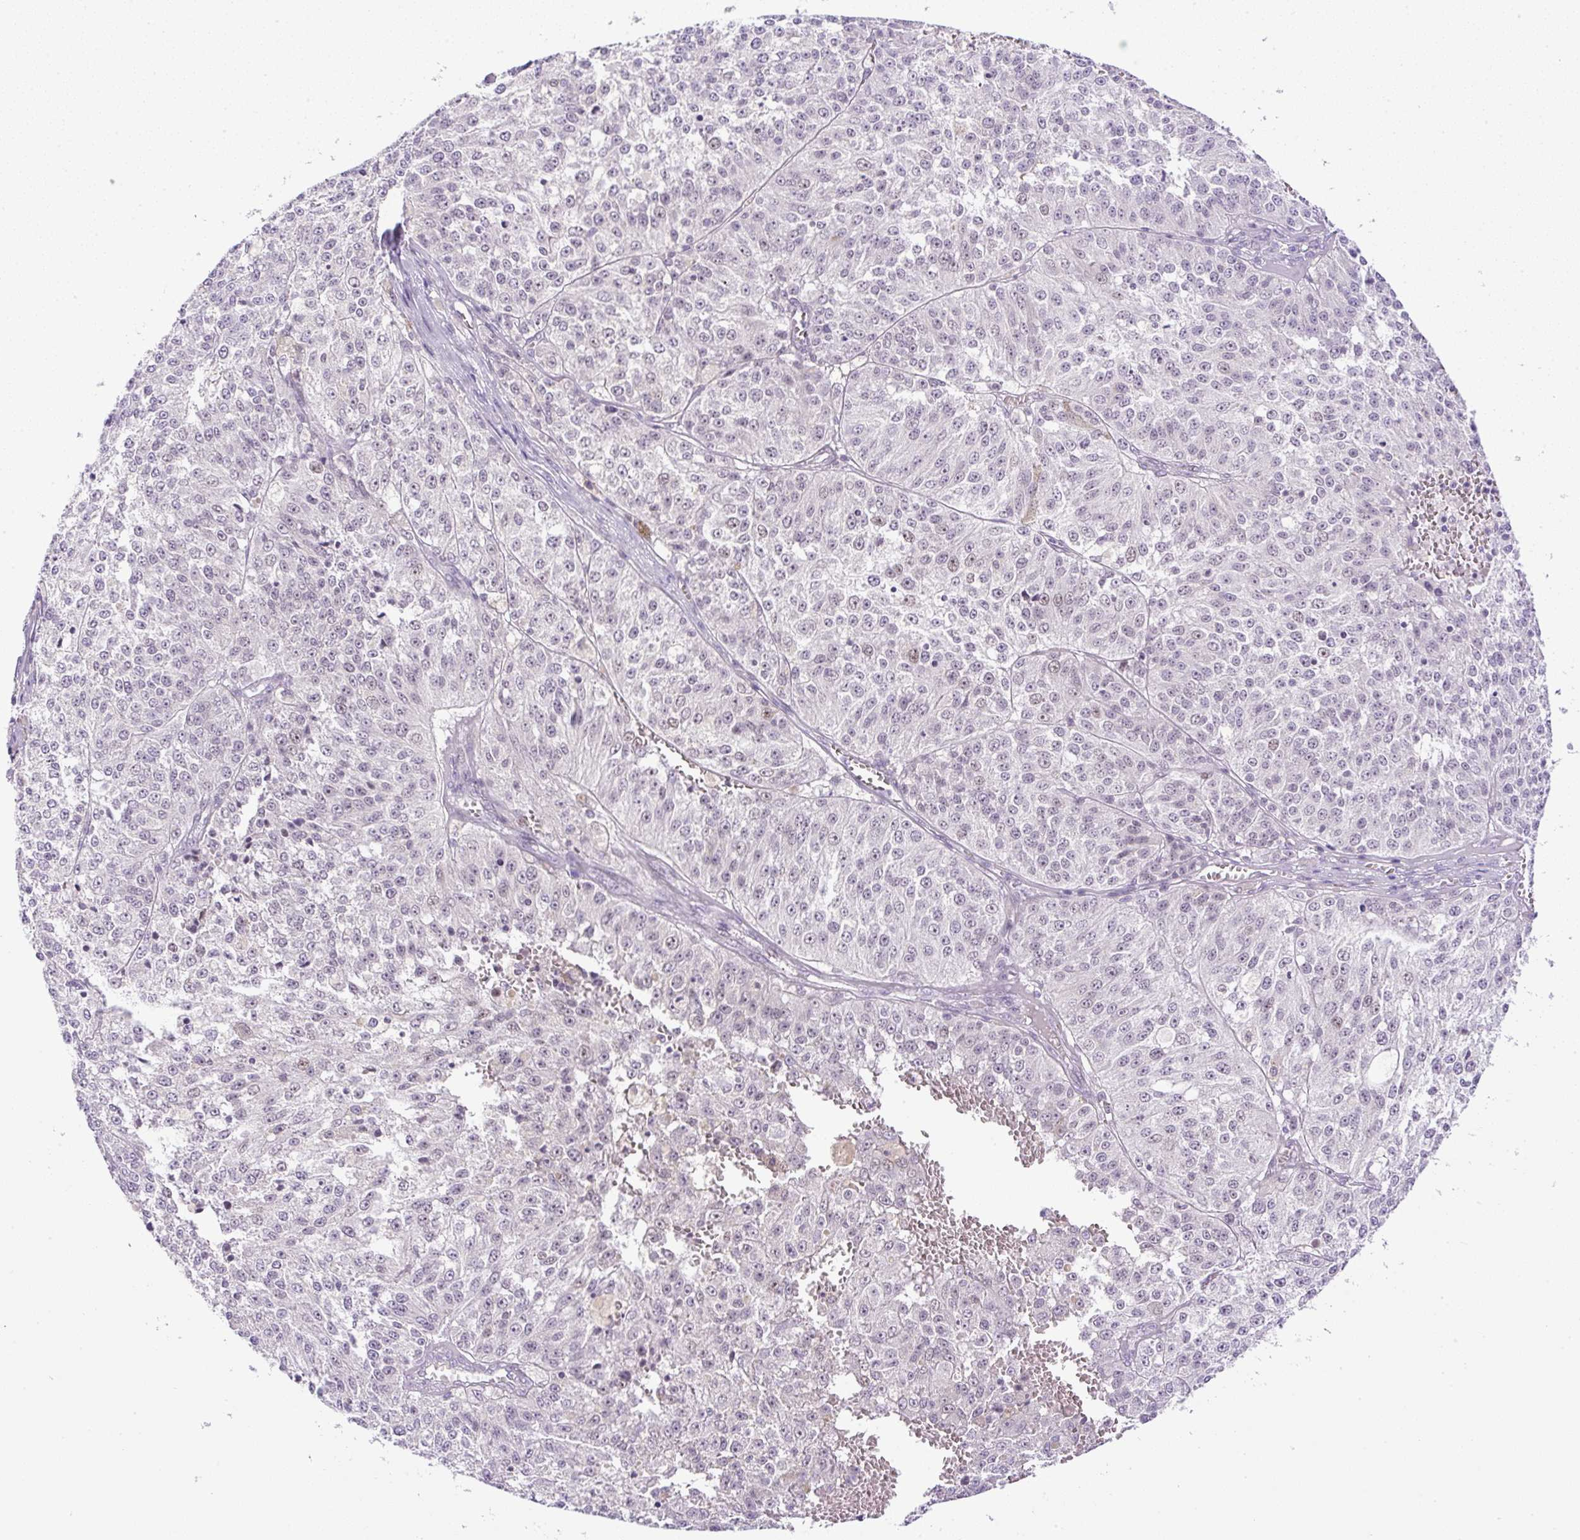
{"staining": {"intensity": "negative", "quantity": "none", "location": "none"}, "tissue": "melanoma", "cell_type": "Tumor cells", "image_type": "cancer", "snomed": [{"axis": "morphology", "description": "Malignant melanoma, NOS"}, {"axis": "topography", "description": "Skin"}], "caption": "Immunohistochemistry photomicrograph of neoplastic tissue: melanoma stained with DAB exhibits no significant protein staining in tumor cells.", "gene": "RHBDD2", "patient": {"sex": "female", "age": 64}}